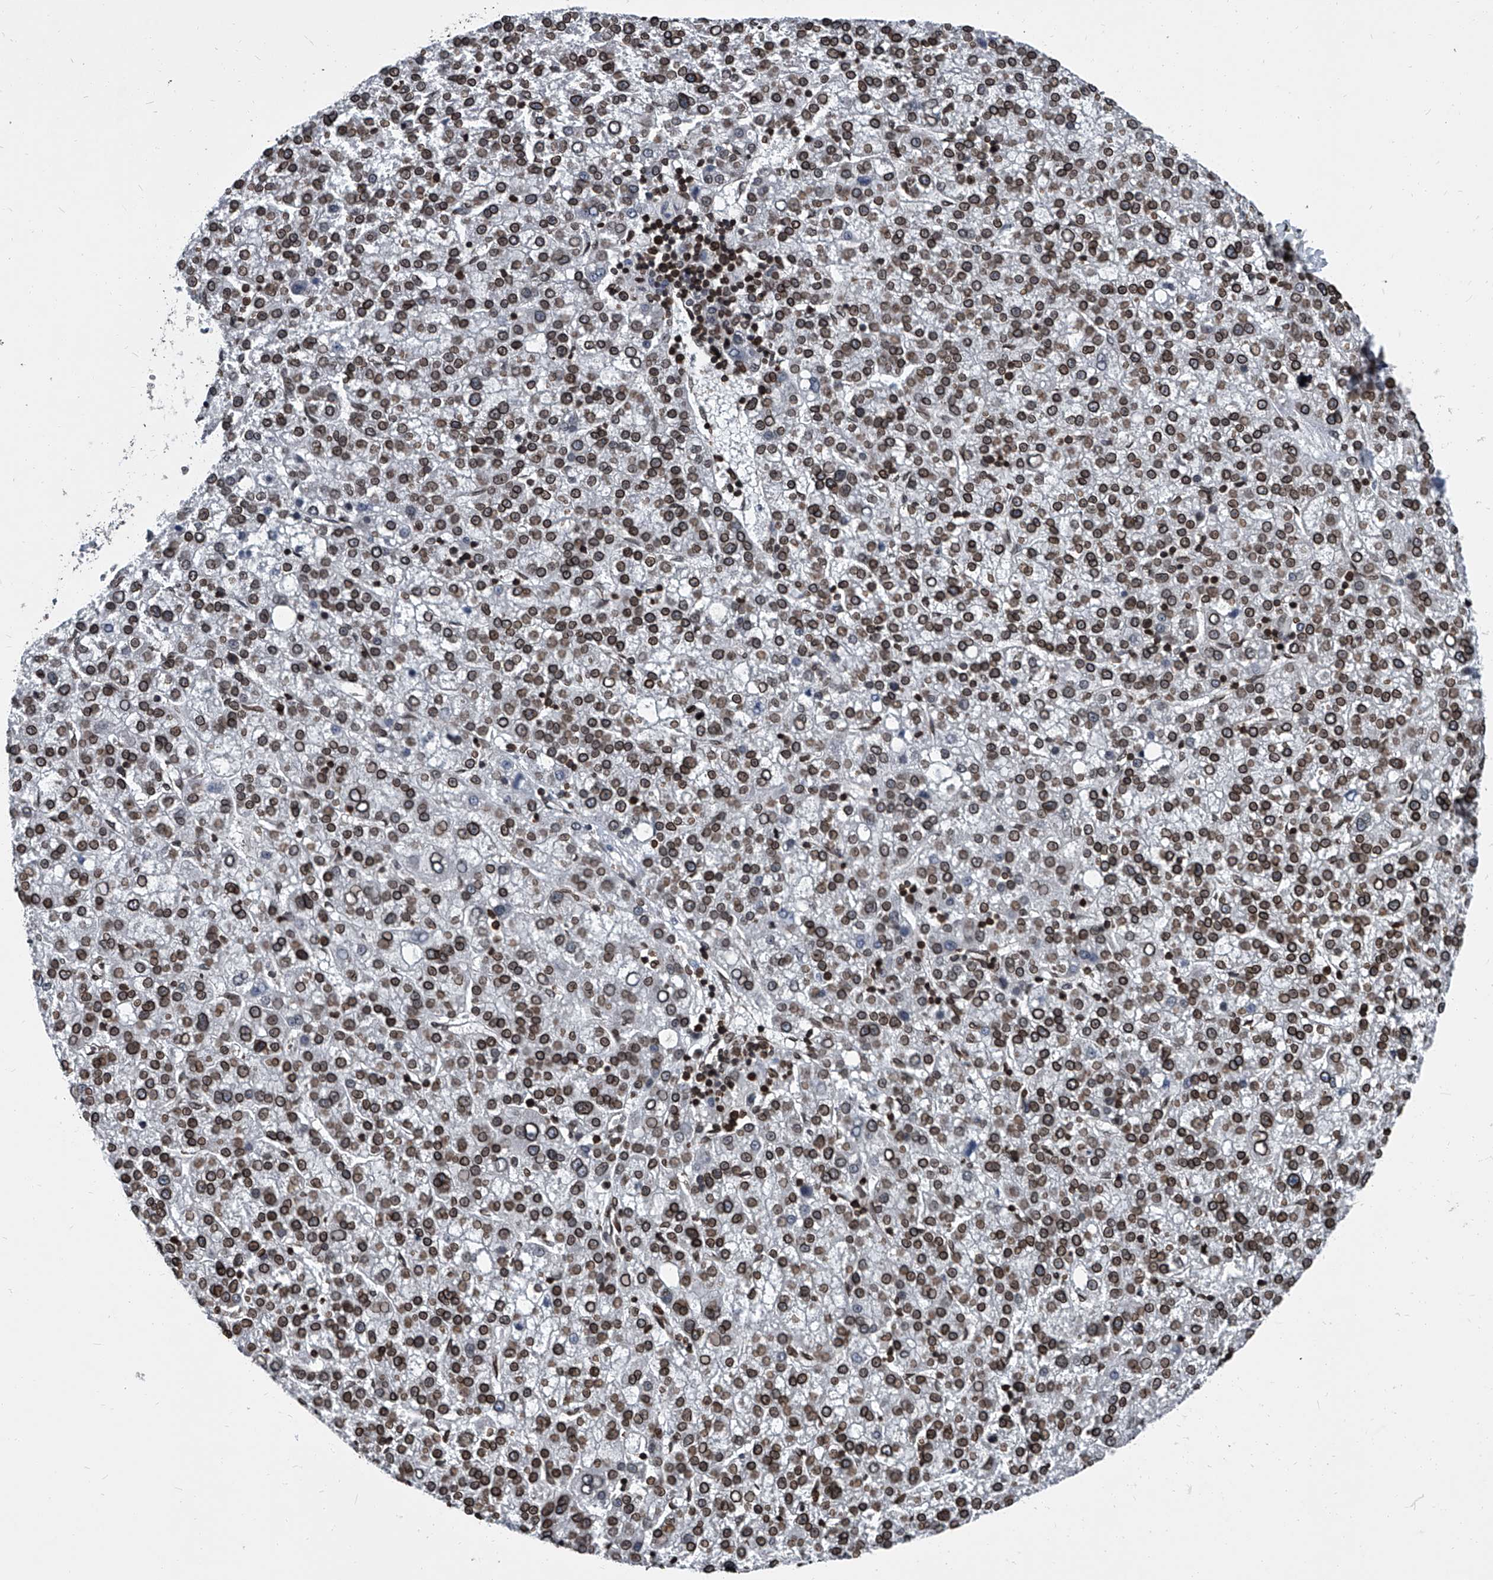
{"staining": {"intensity": "strong", "quantity": "25%-75%", "location": "cytoplasmic/membranous,nuclear"}, "tissue": "liver cancer", "cell_type": "Tumor cells", "image_type": "cancer", "snomed": [{"axis": "morphology", "description": "Carcinoma, Hepatocellular, NOS"}, {"axis": "topography", "description": "Liver"}], "caption": "An image of hepatocellular carcinoma (liver) stained for a protein demonstrates strong cytoplasmic/membranous and nuclear brown staining in tumor cells.", "gene": "PHF20", "patient": {"sex": "female", "age": 58}}